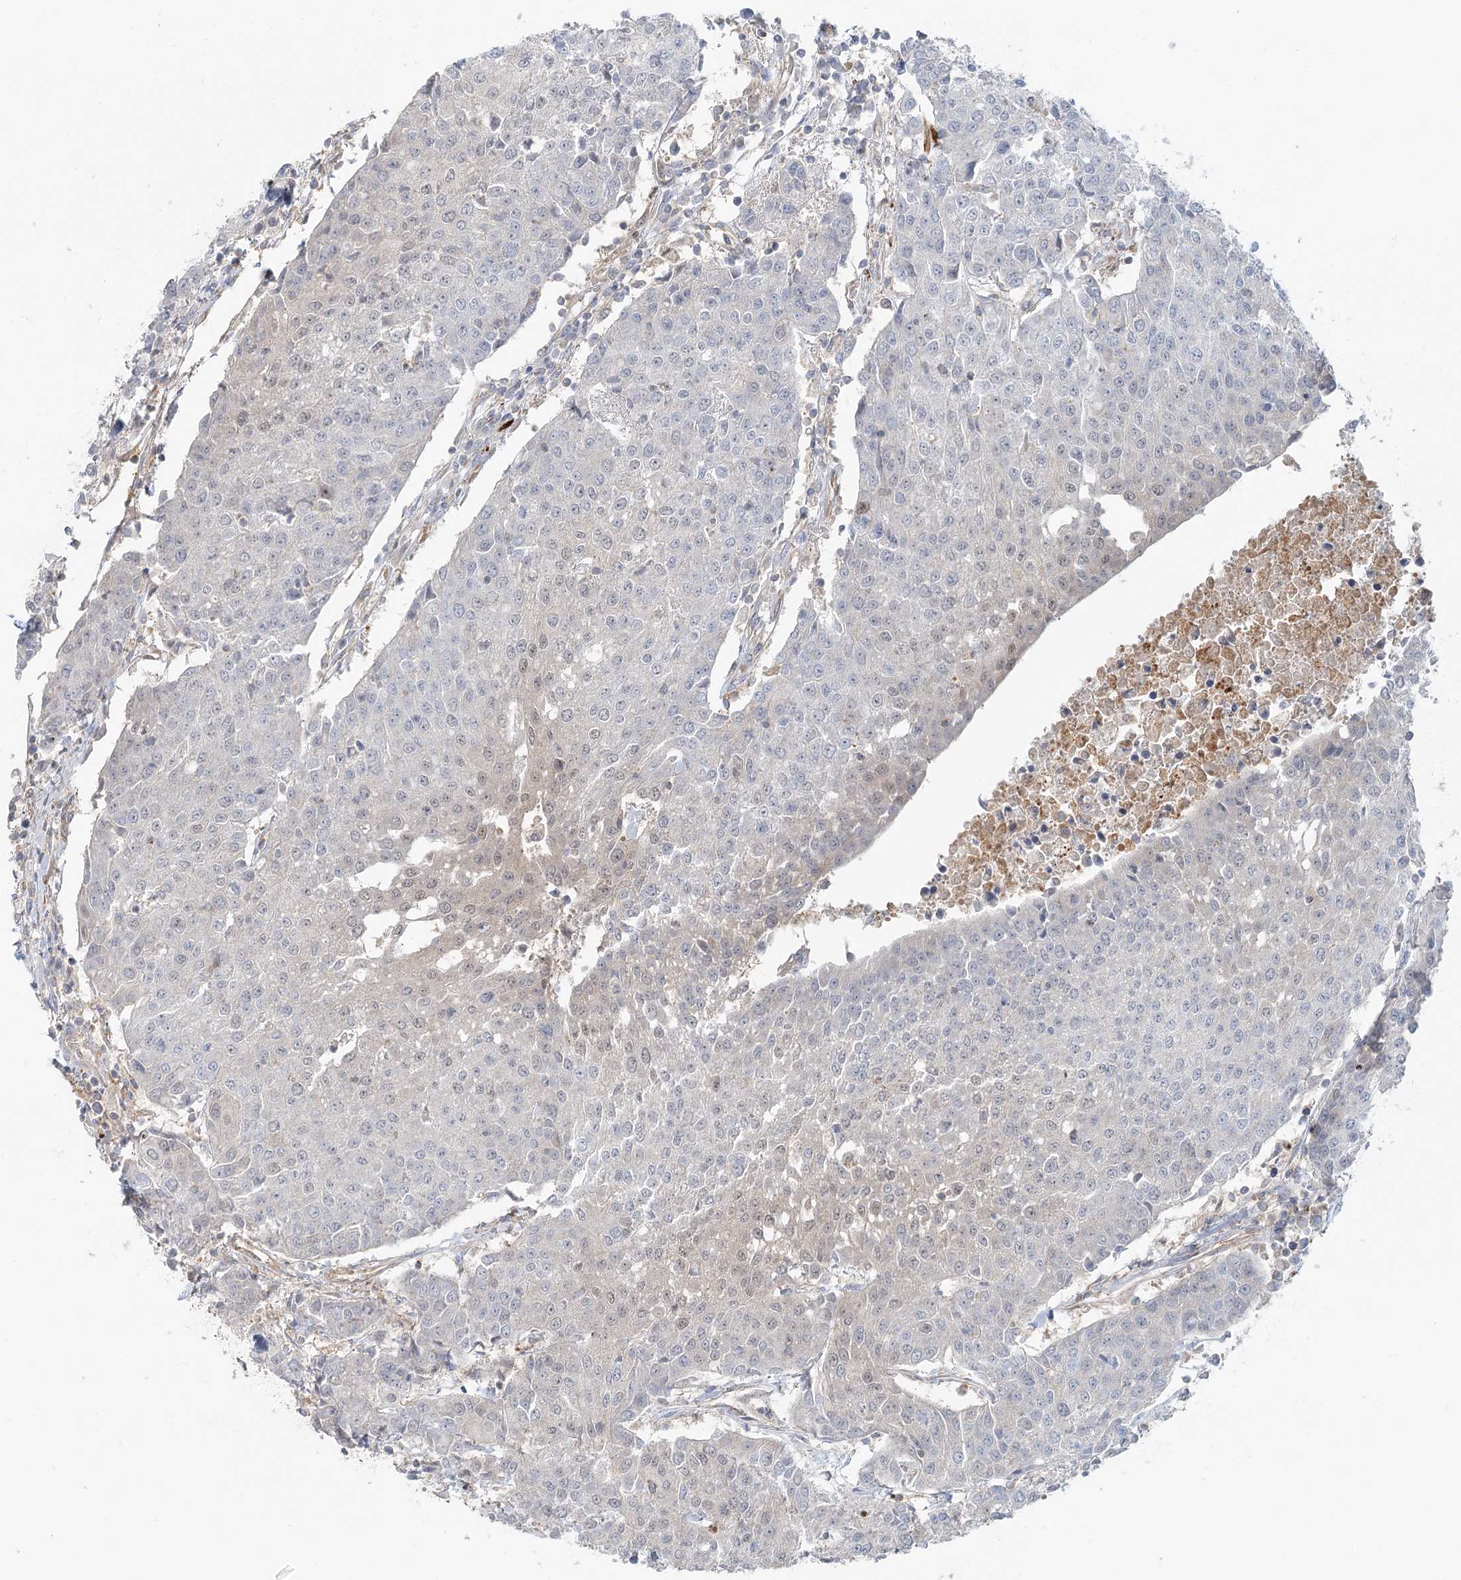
{"staining": {"intensity": "negative", "quantity": "none", "location": "none"}, "tissue": "urothelial cancer", "cell_type": "Tumor cells", "image_type": "cancer", "snomed": [{"axis": "morphology", "description": "Urothelial carcinoma, High grade"}, {"axis": "topography", "description": "Urinary bladder"}], "caption": "Immunohistochemistry histopathology image of neoplastic tissue: high-grade urothelial carcinoma stained with DAB (3,3'-diaminobenzidine) displays no significant protein staining in tumor cells. The staining is performed using DAB (3,3'-diaminobenzidine) brown chromogen with nuclei counter-stained in using hematoxylin.", "gene": "GBE1", "patient": {"sex": "female", "age": 85}}